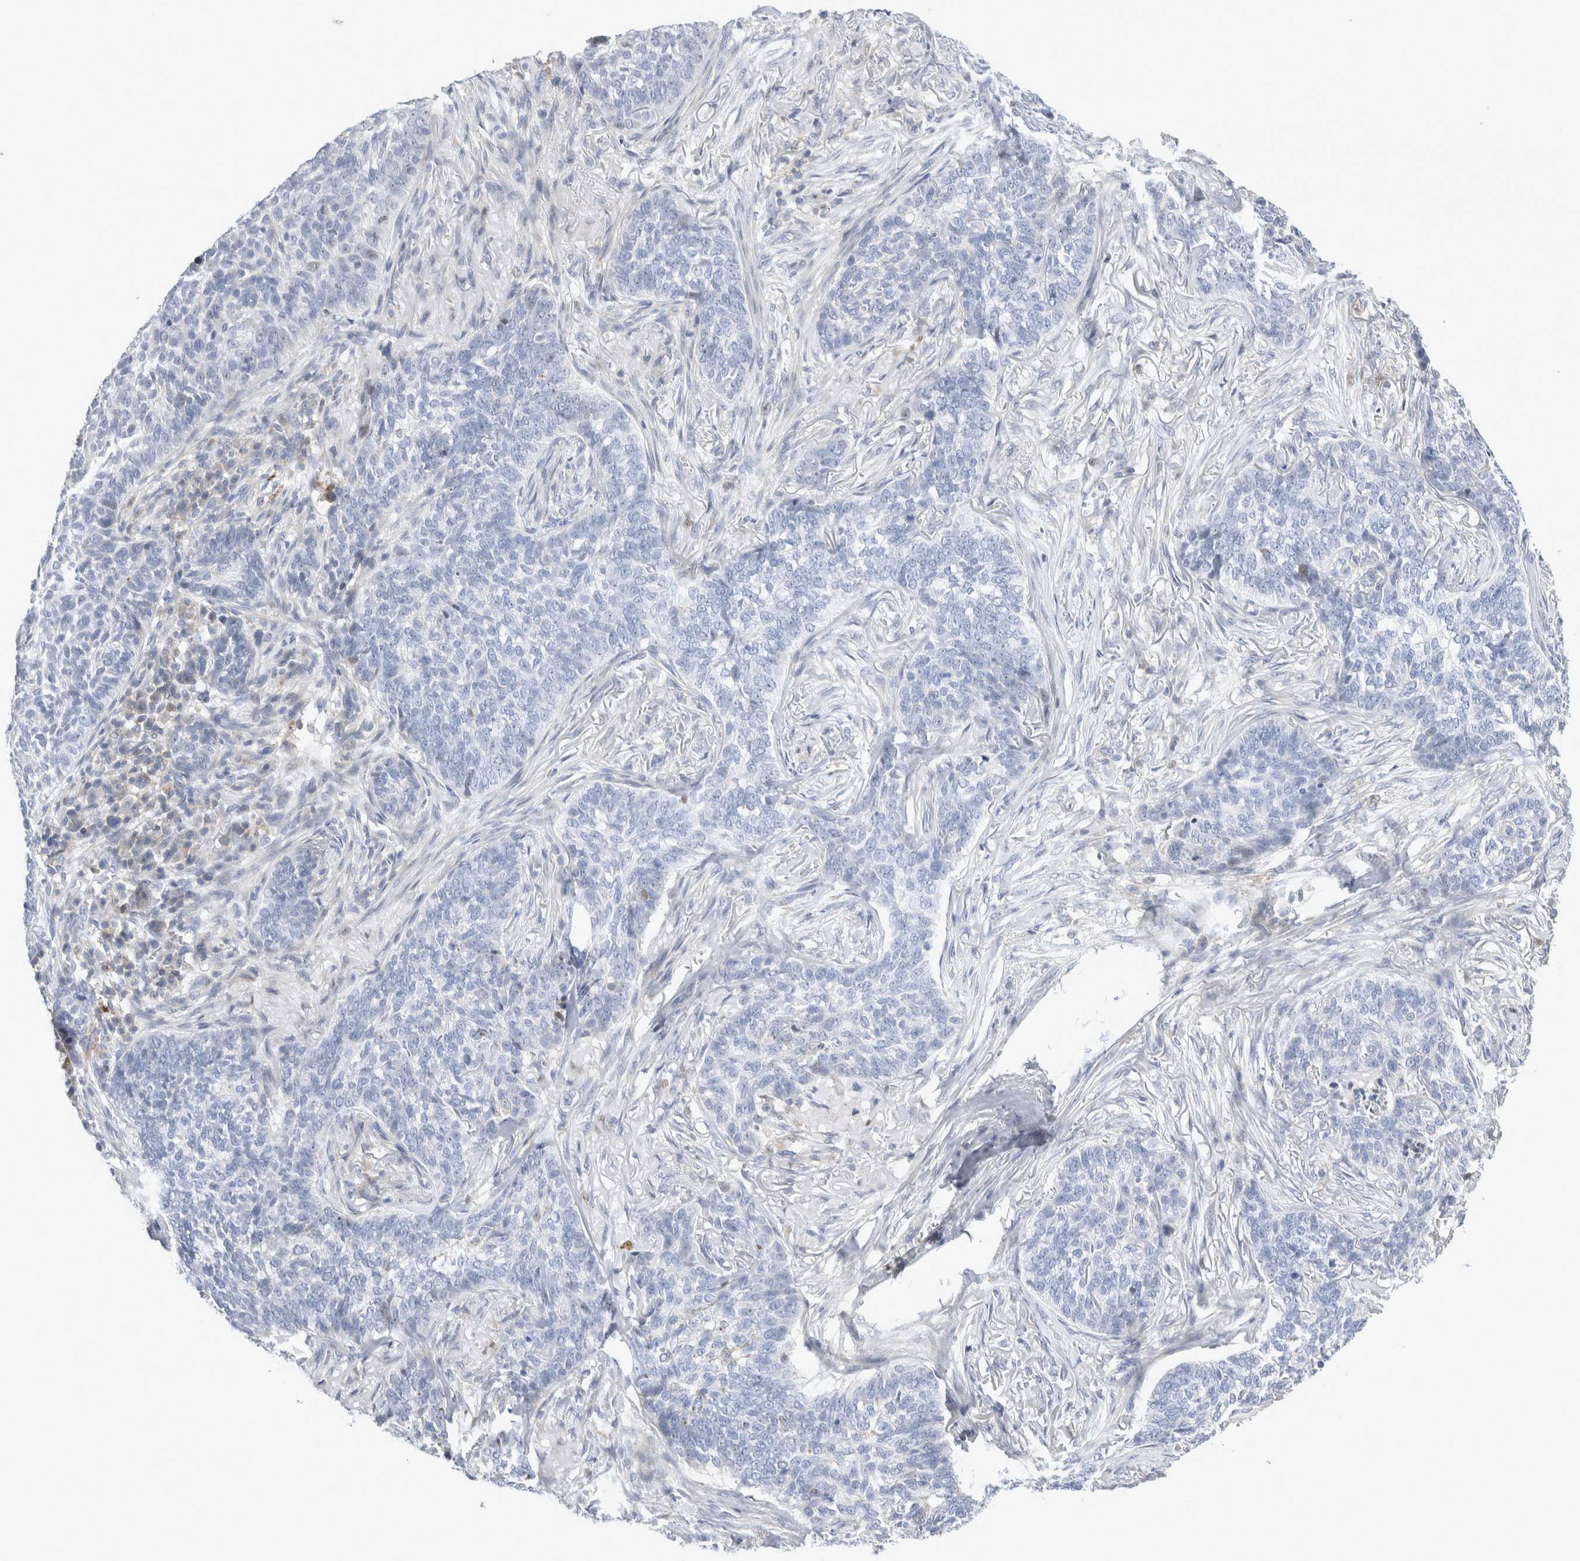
{"staining": {"intensity": "negative", "quantity": "none", "location": "none"}, "tissue": "skin cancer", "cell_type": "Tumor cells", "image_type": "cancer", "snomed": [{"axis": "morphology", "description": "Basal cell carcinoma"}, {"axis": "topography", "description": "Skin"}], "caption": "This is an IHC photomicrograph of skin cancer (basal cell carcinoma). There is no expression in tumor cells.", "gene": "AGMAT", "patient": {"sex": "male", "age": 85}}